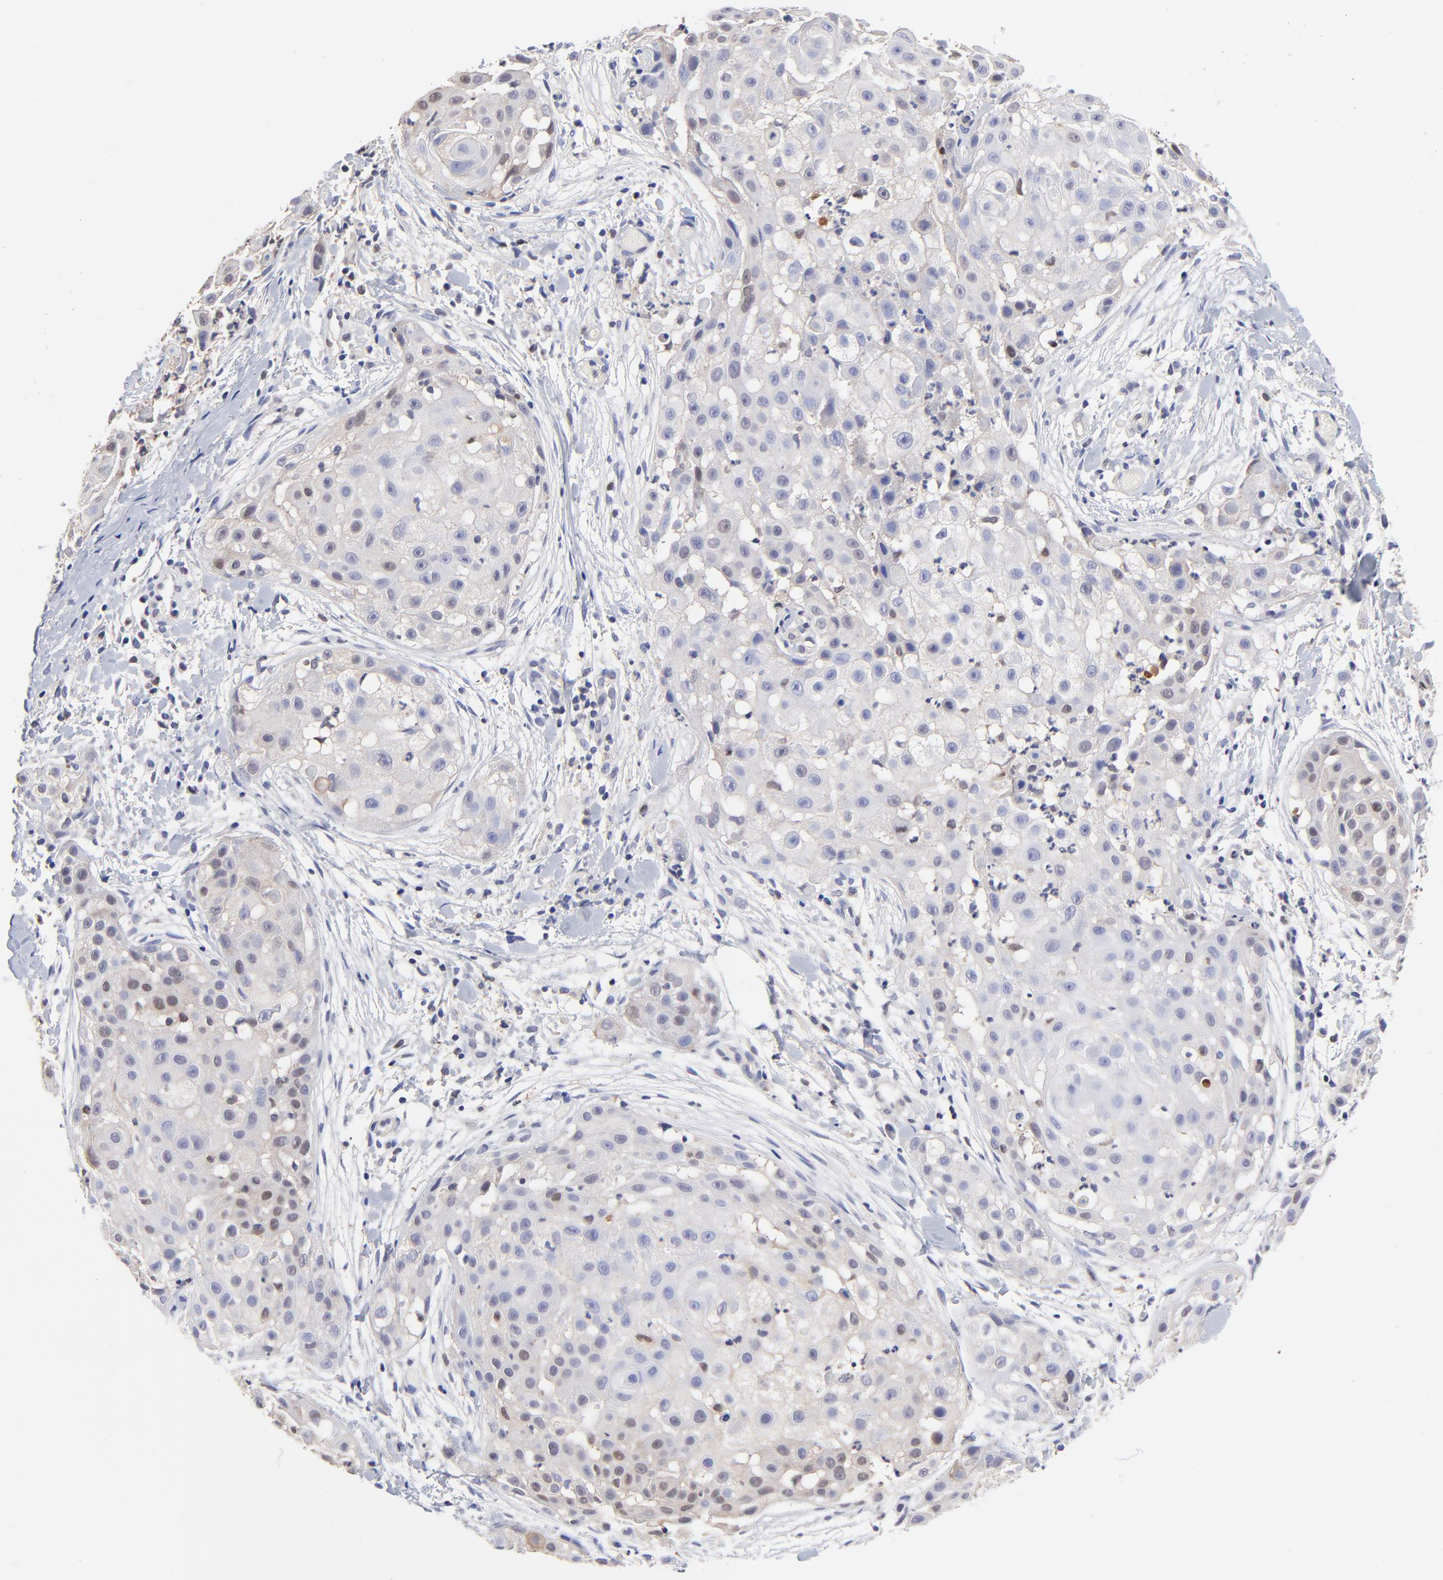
{"staining": {"intensity": "weak", "quantity": "<25%", "location": "cytoplasmic/membranous,nuclear"}, "tissue": "skin cancer", "cell_type": "Tumor cells", "image_type": "cancer", "snomed": [{"axis": "morphology", "description": "Squamous cell carcinoma, NOS"}, {"axis": "topography", "description": "Skin"}], "caption": "This is an IHC photomicrograph of skin cancer (squamous cell carcinoma). There is no expression in tumor cells.", "gene": "DCTPP1", "patient": {"sex": "female", "age": 57}}